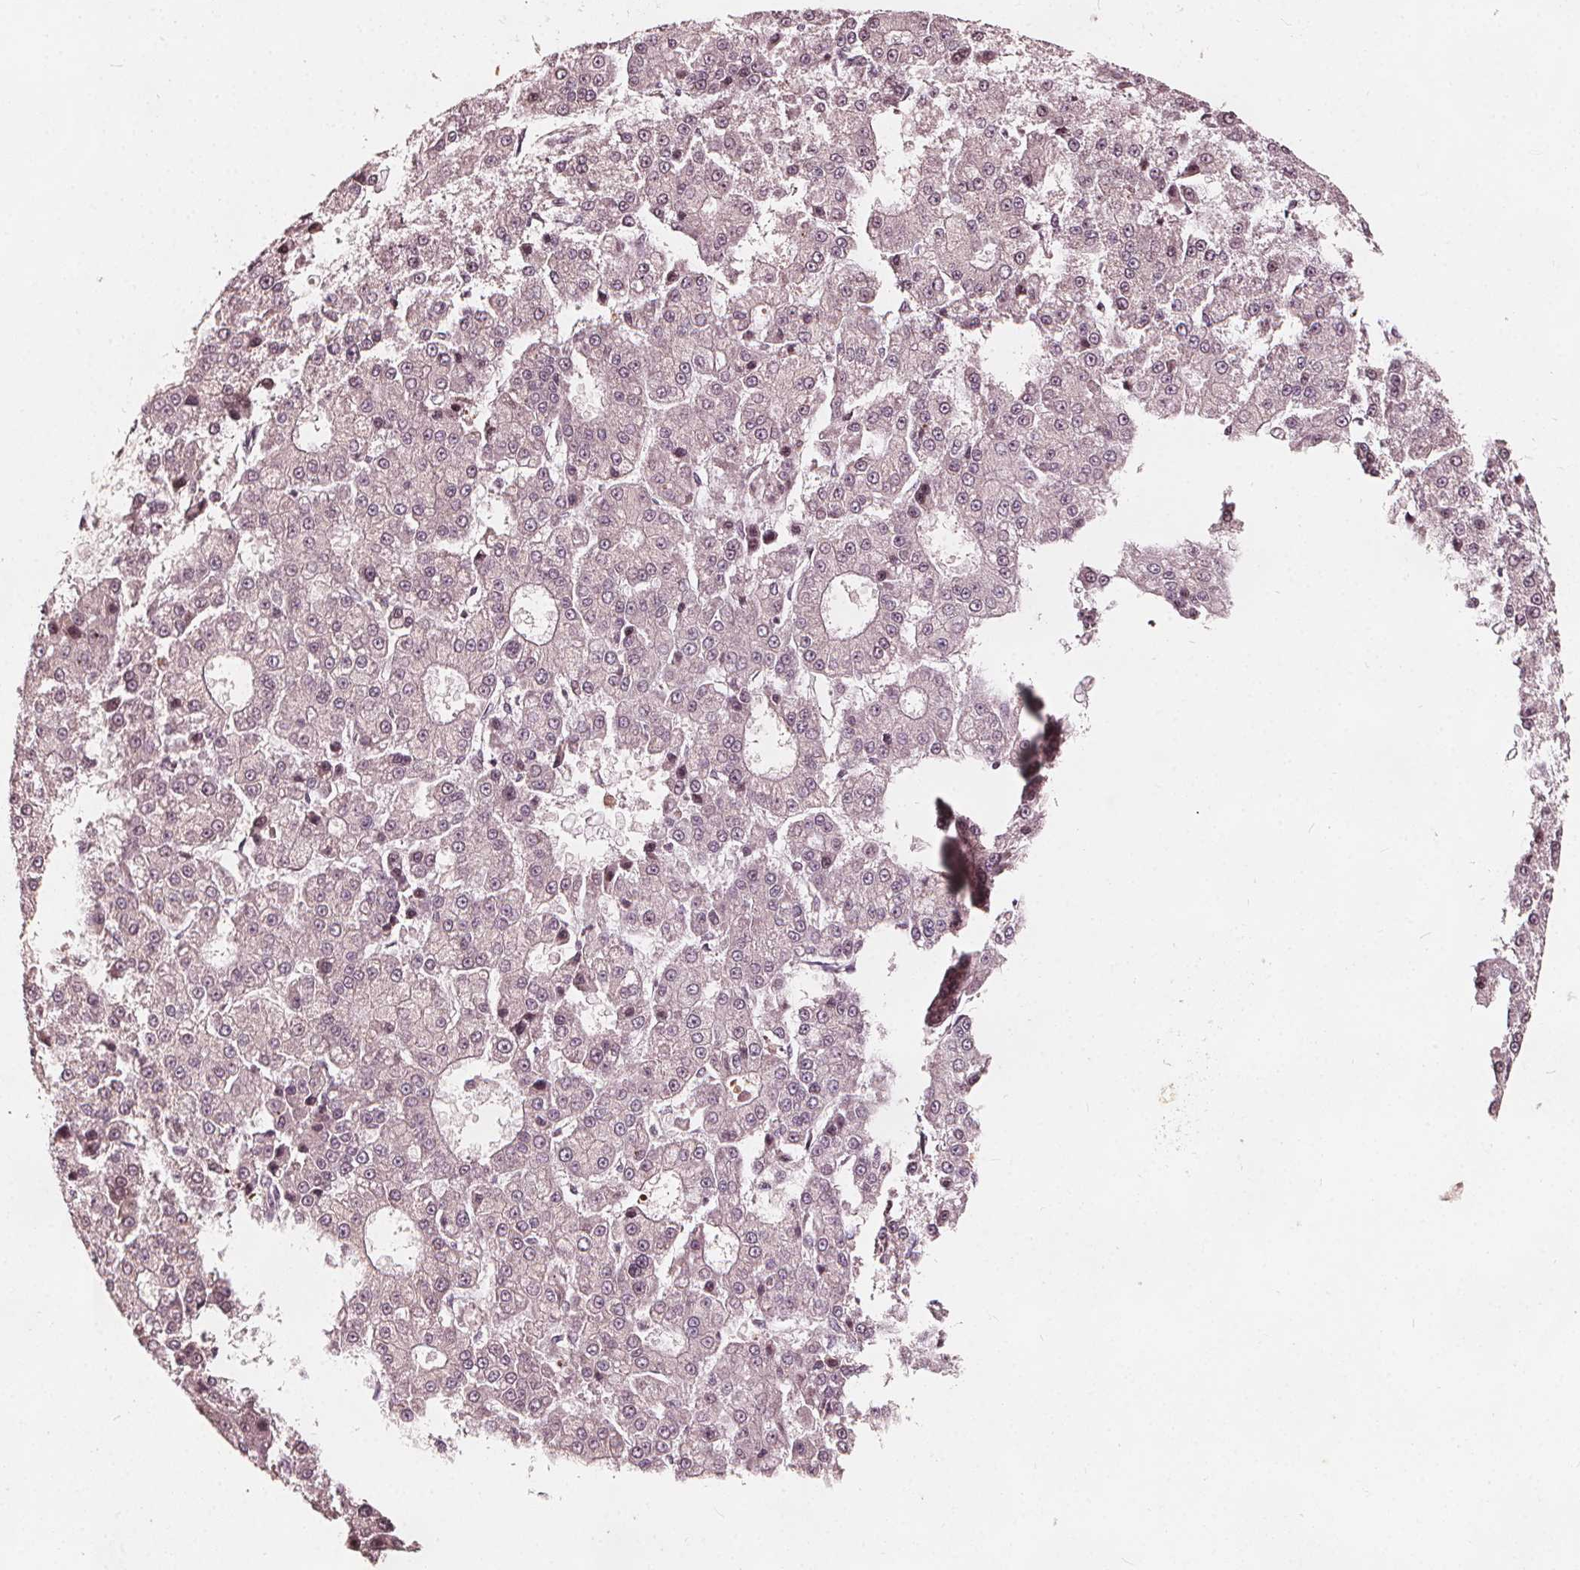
{"staining": {"intensity": "negative", "quantity": "none", "location": "none"}, "tissue": "liver cancer", "cell_type": "Tumor cells", "image_type": "cancer", "snomed": [{"axis": "morphology", "description": "Carcinoma, Hepatocellular, NOS"}, {"axis": "topography", "description": "Liver"}], "caption": "An immunohistochemistry micrograph of liver hepatocellular carcinoma is shown. There is no staining in tumor cells of liver hepatocellular carcinoma.", "gene": "AIP", "patient": {"sex": "male", "age": 70}}